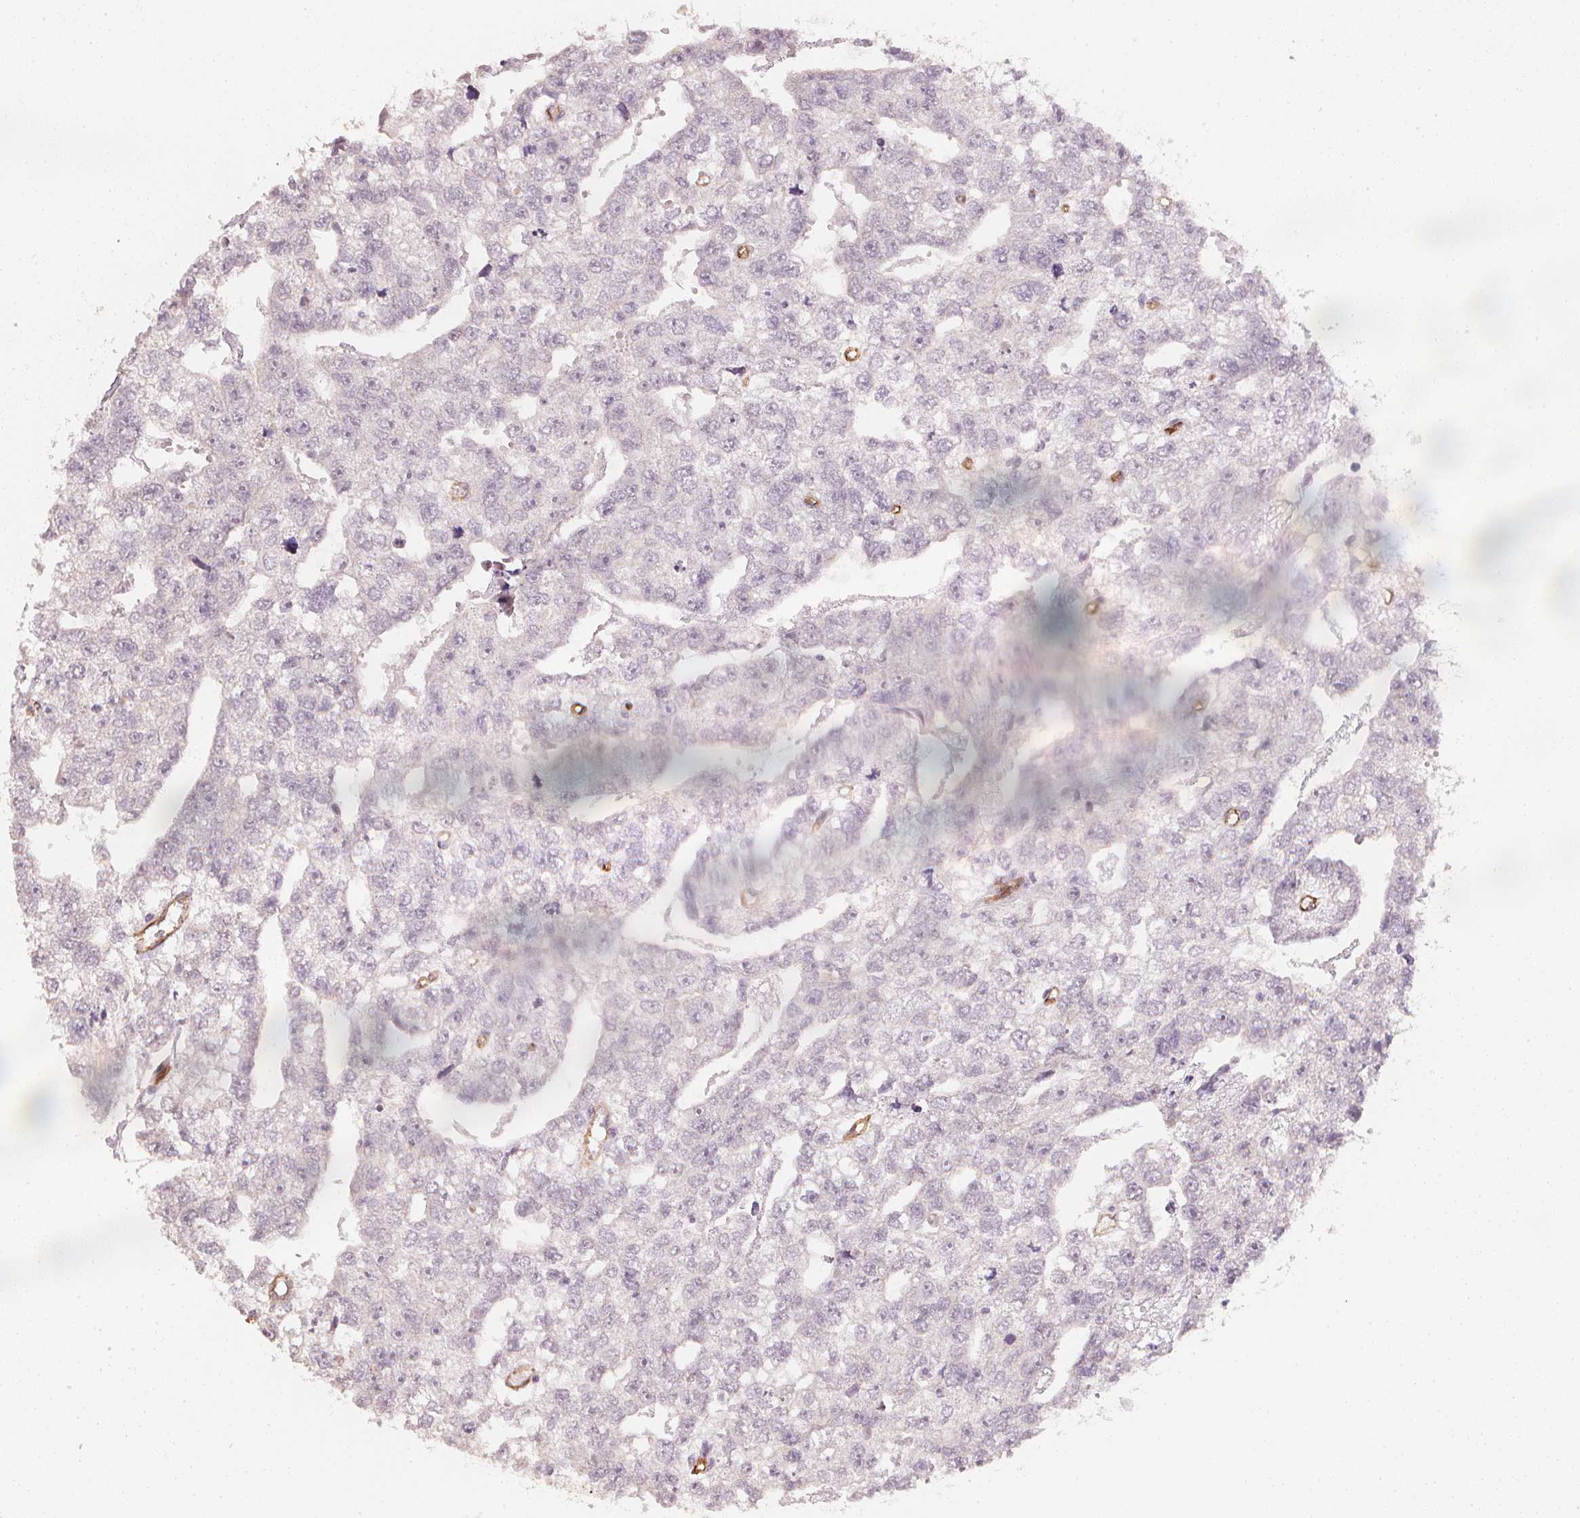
{"staining": {"intensity": "negative", "quantity": "none", "location": "none"}, "tissue": "testis cancer", "cell_type": "Tumor cells", "image_type": "cancer", "snomed": [{"axis": "morphology", "description": "Carcinoma, Embryonal, NOS"}, {"axis": "morphology", "description": "Teratoma, malignant, NOS"}, {"axis": "topography", "description": "Testis"}], "caption": "Protein analysis of testis cancer displays no significant expression in tumor cells.", "gene": "CIB1", "patient": {"sex": "male", "age": 44}}